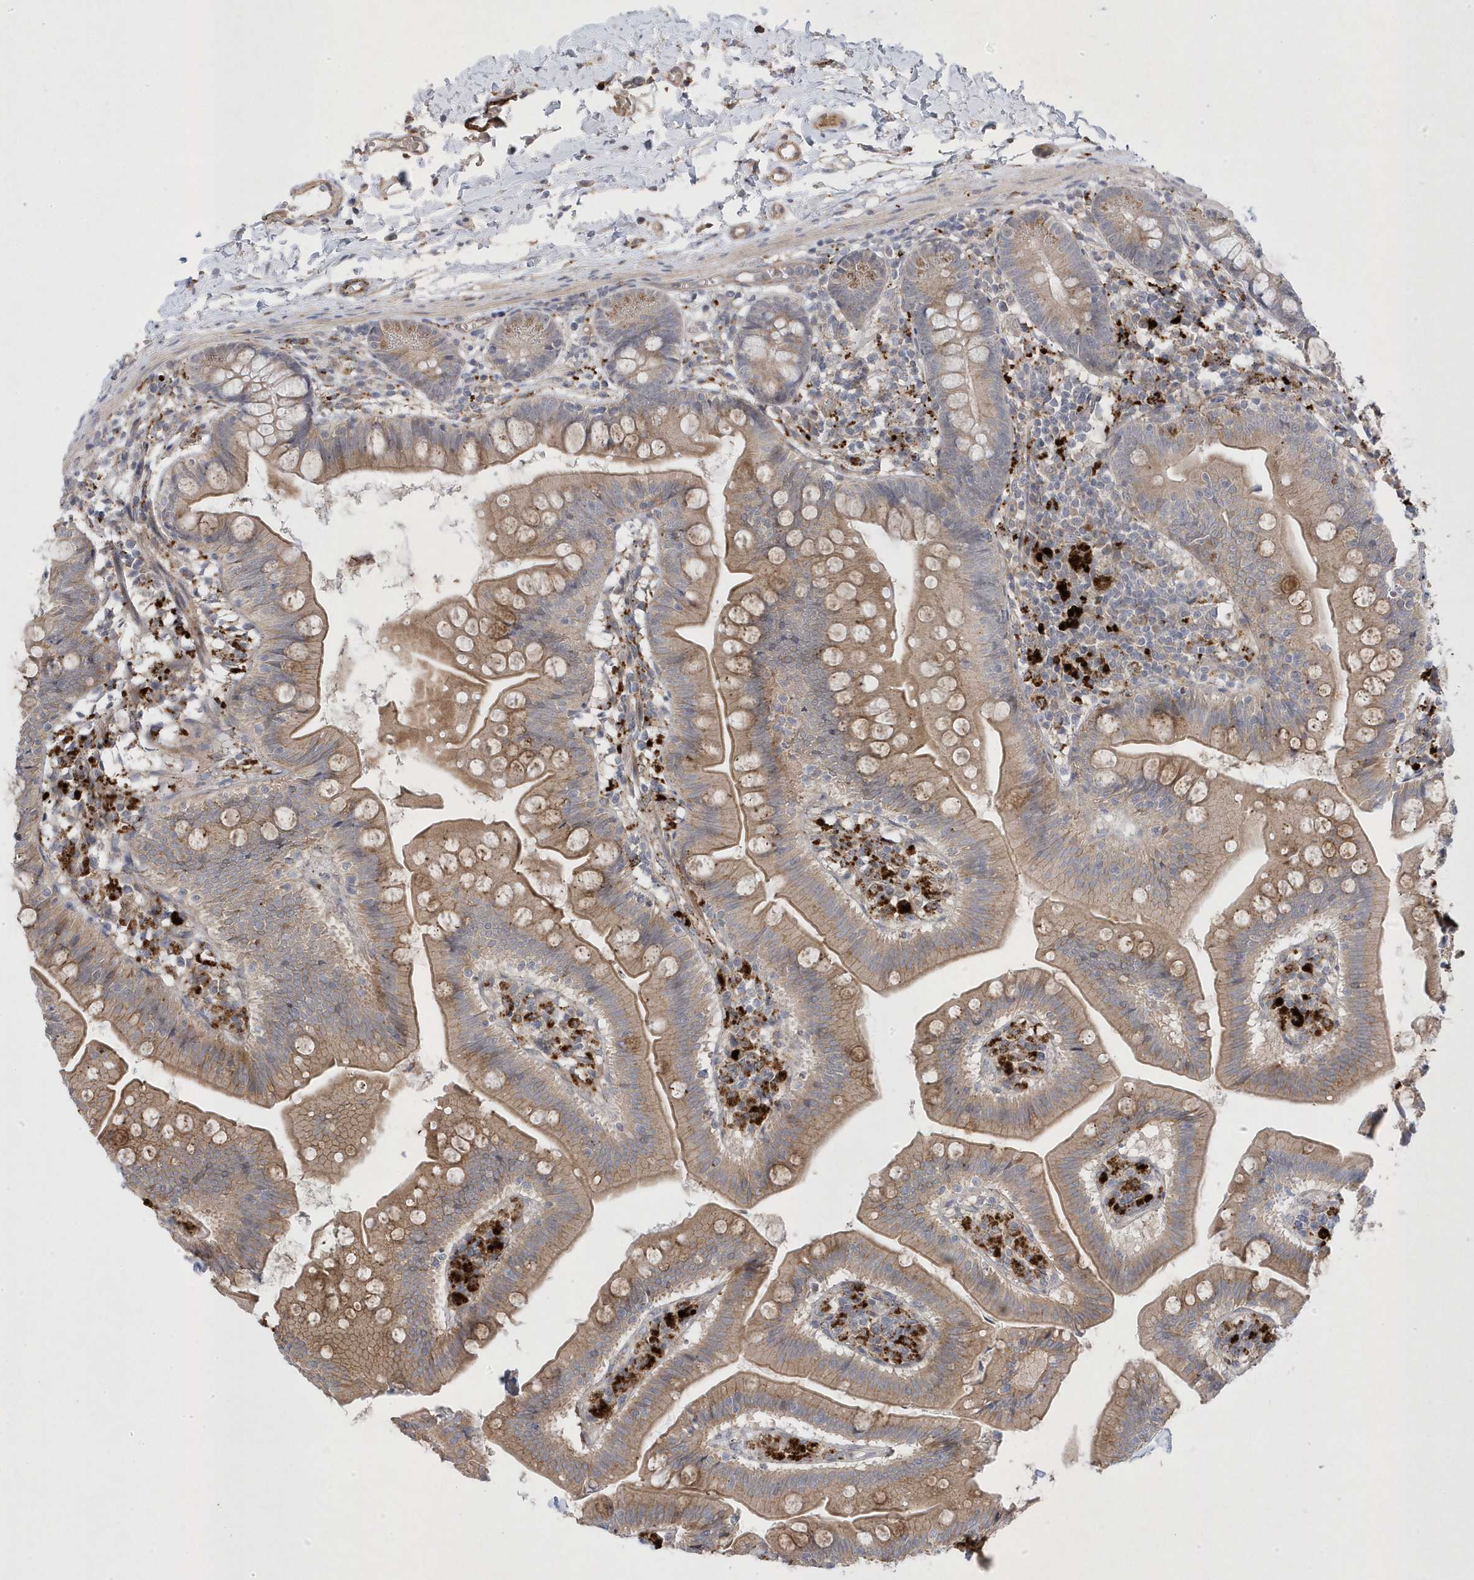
{"staining": {"intensity": "moderate", "quantity": ">75%", "location": "cytoplasmic/membranous"}, "tissue": "small intestine", "cell_type": "Glandular cells", "image_type": "normal", "snomed": [{"axis": "morphology", "description": "Normal tissue, NOS"}, {"axis": "topography", "description": "Small intestine"}], "caption": "Brown immunohistochemical staining in normal human small intestine reveals moderate cytoplasmic/membranous expression in approximately >75% of glandular cells. Ihc stains the protein in brown and the nuclei are stained blue.", "gene": "ANAPC1", "patient": {"sex": "male", "age": 7}}